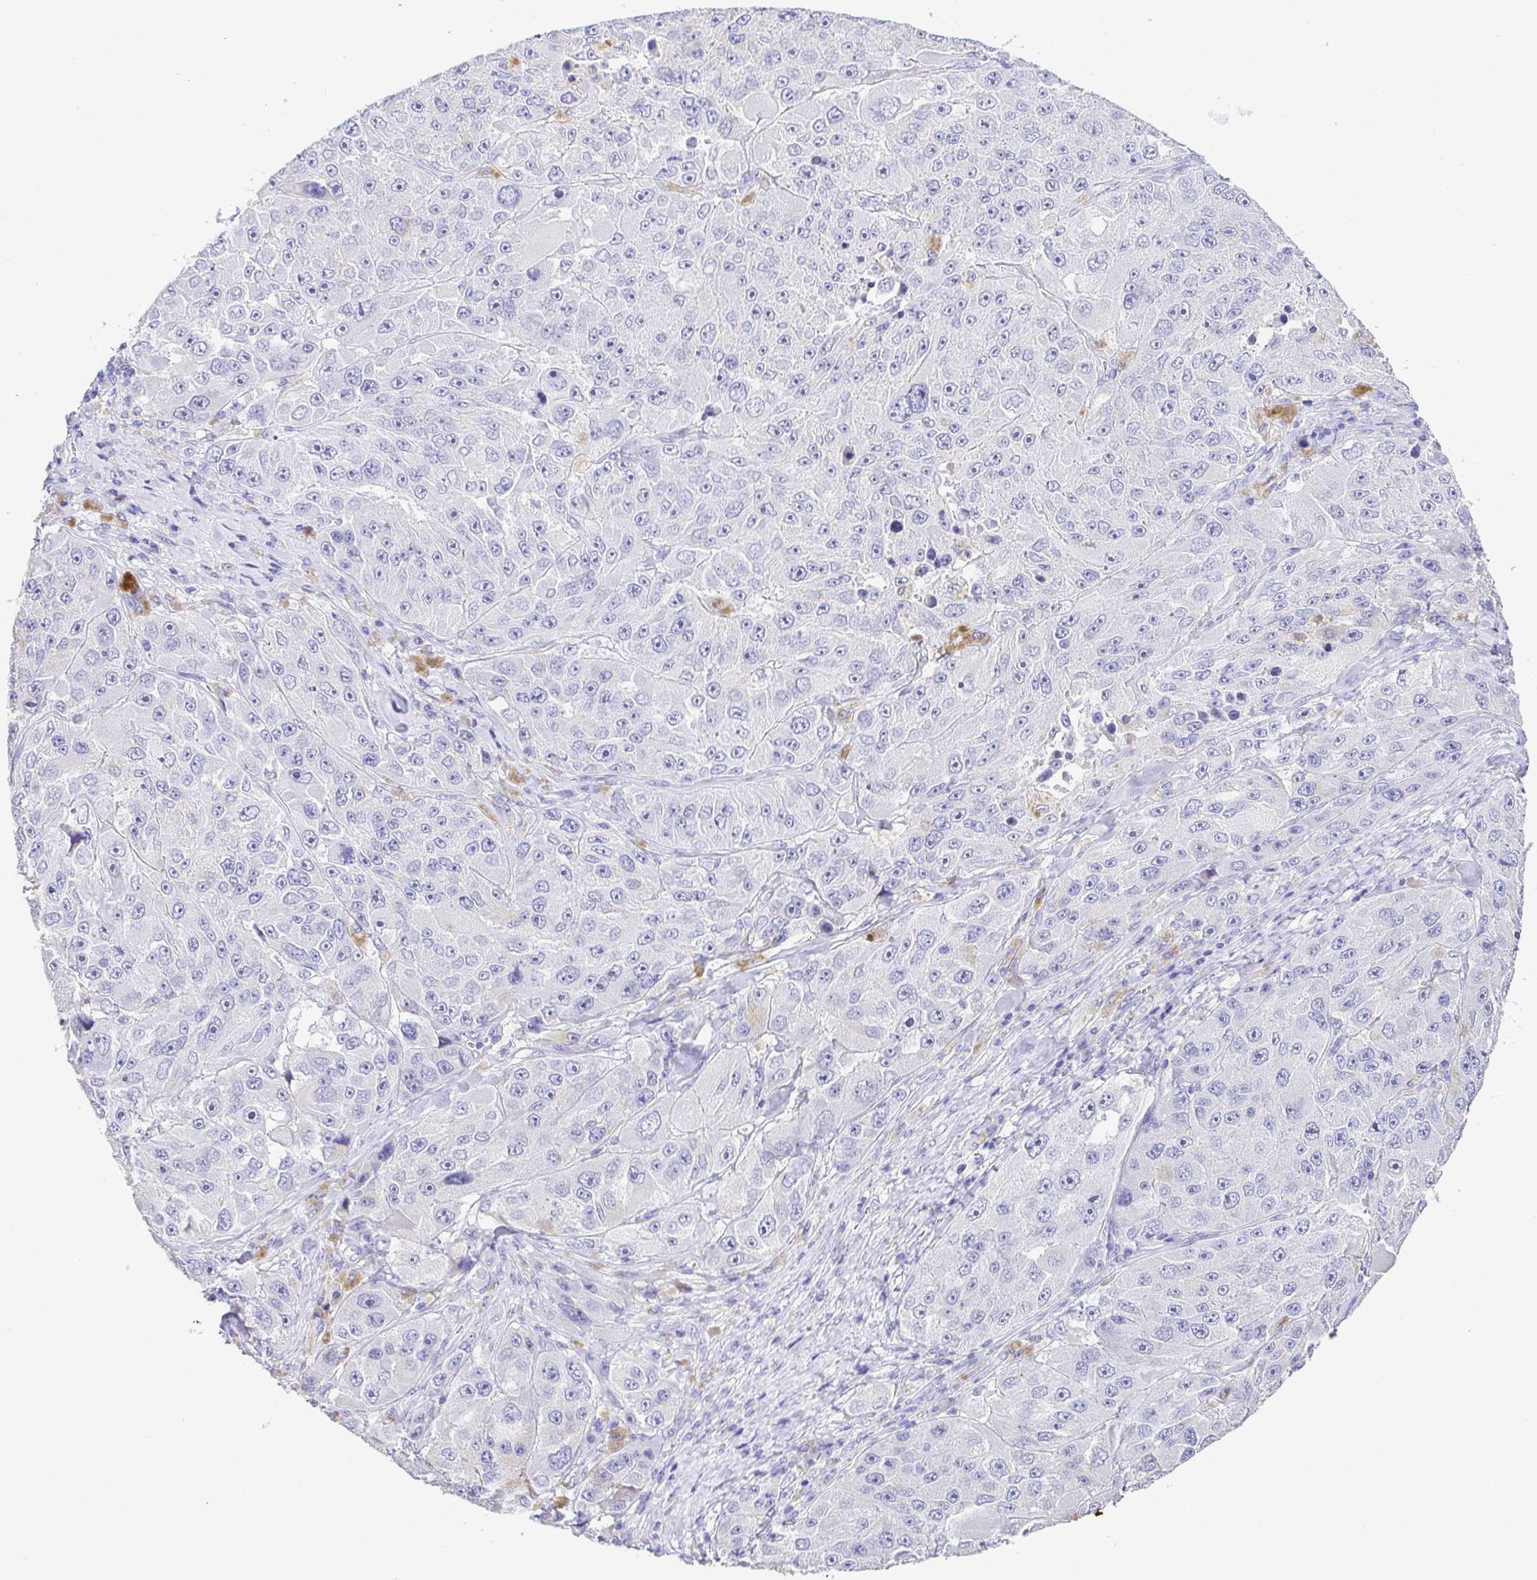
{"staining": {"intensity": "negative", "quantity": "none", "location": "none"}, "tissue": "melanoma", "cell_type": "Tumor cells", "image_type": "cancer", "snomed": [{"axis": "morphology", "description": "Malignant melanoma, Metastatic site"}, {"axis": "topography", "description": "Lymph node"}], "caption": "Protein analysis of melanoma shows no significant positivity in tumor cells. (Stains: DAB immunohistochemistry (IHC) with hematoxylin counter stain, Microscopy: brightfield microscopy at high magnification).", "gene": "CDO1", "patient": {"sex": "male", "age": 62}}